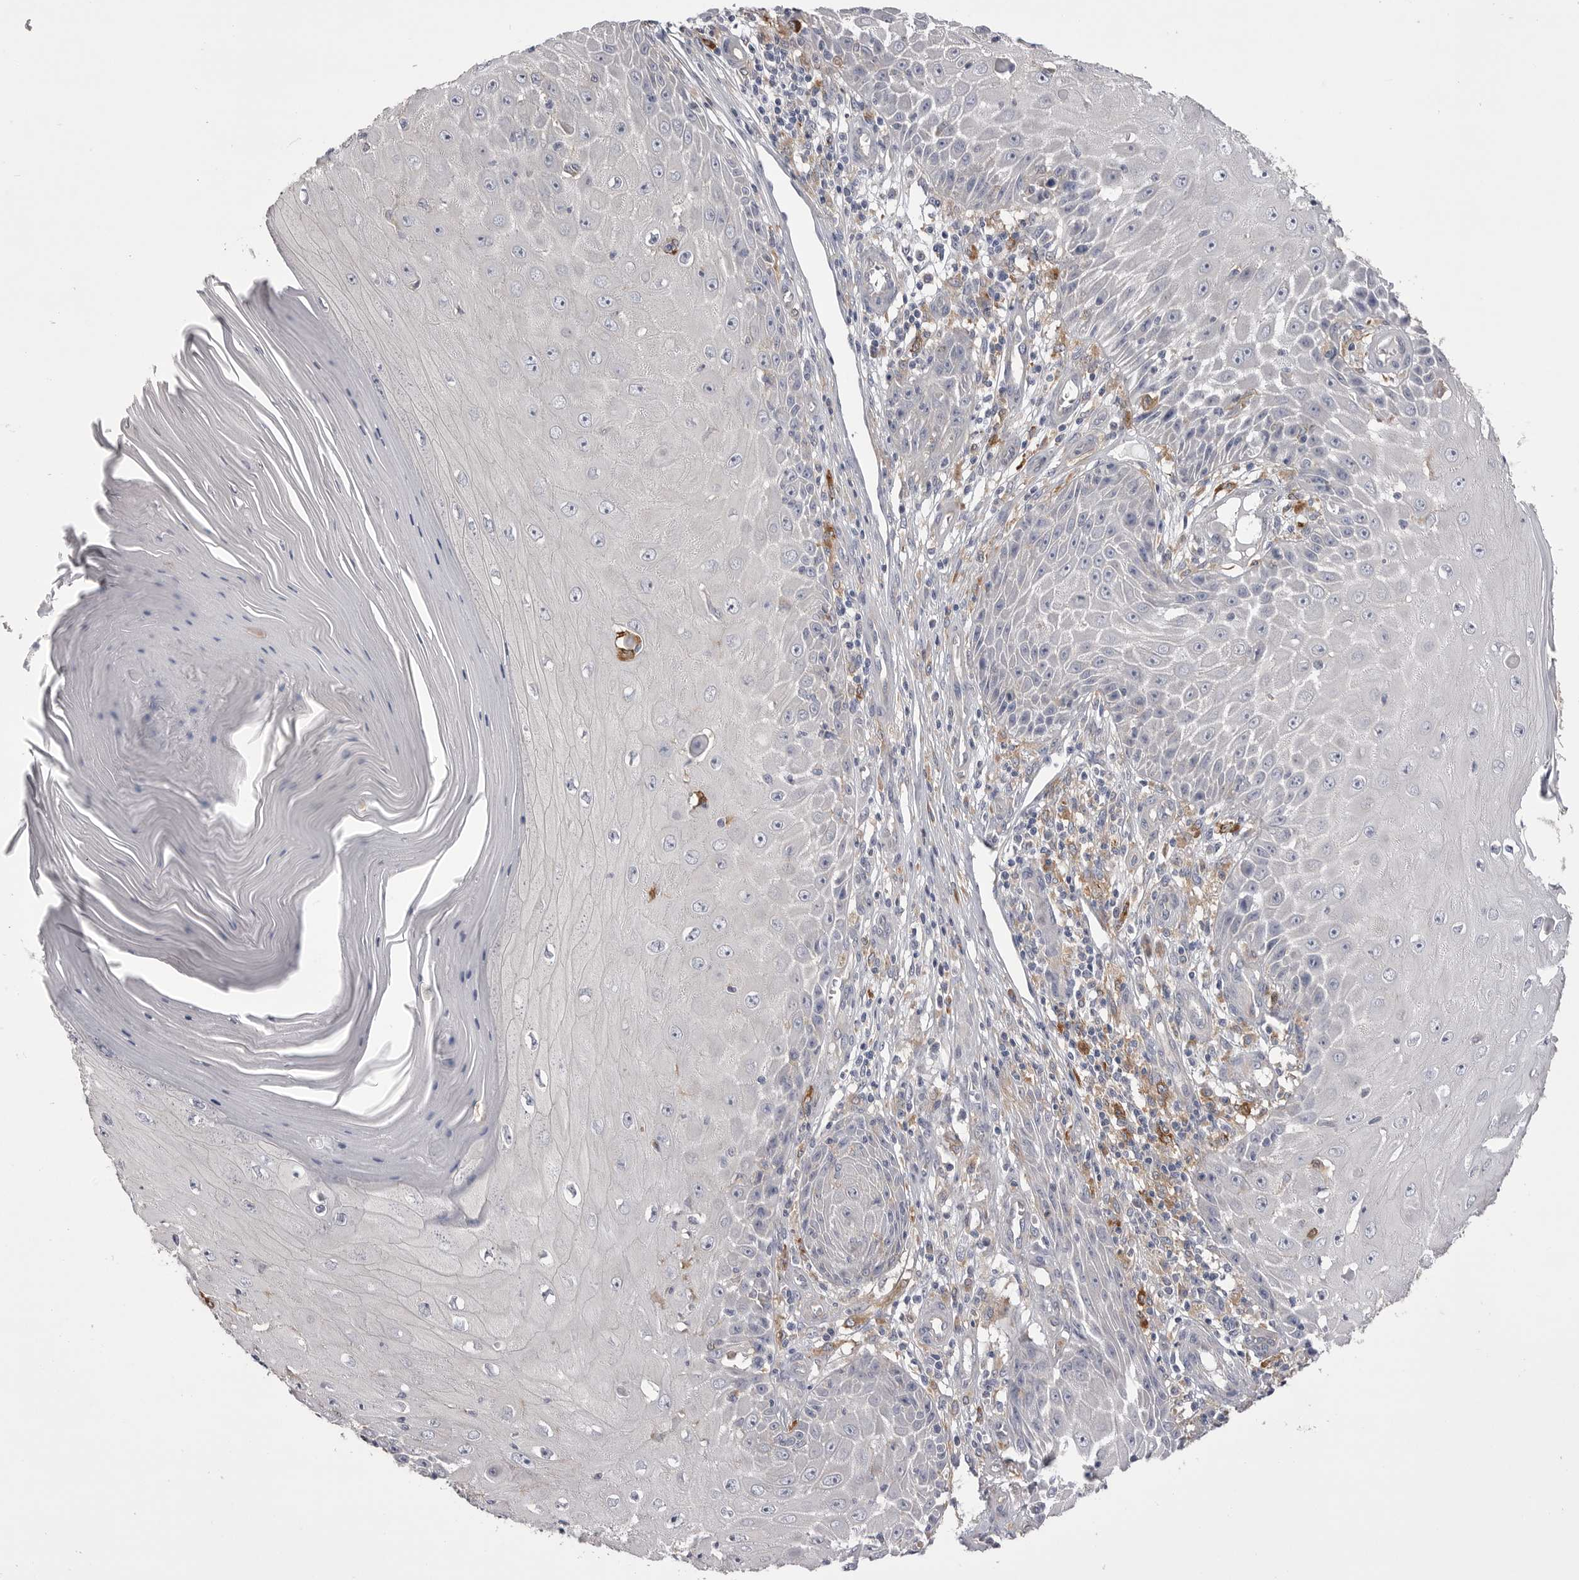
{"staining": {"intensity": "negative", "quantity": "none", "location": "none"}, "tissue": "skin cancer", "cell_type": "Tumor cells", "image_type": "cancer", "snomed": [{"axis": "morphology", "description": "Squamous cell carcinoma, NOS"}, {"axis": "topography", "description": "Skin"}], "caption": "Image shows no protein staining in tumor cells of skin cancer tissue.", "gene": "VAC14", "patient": {"sex": "female", "age": 73}}